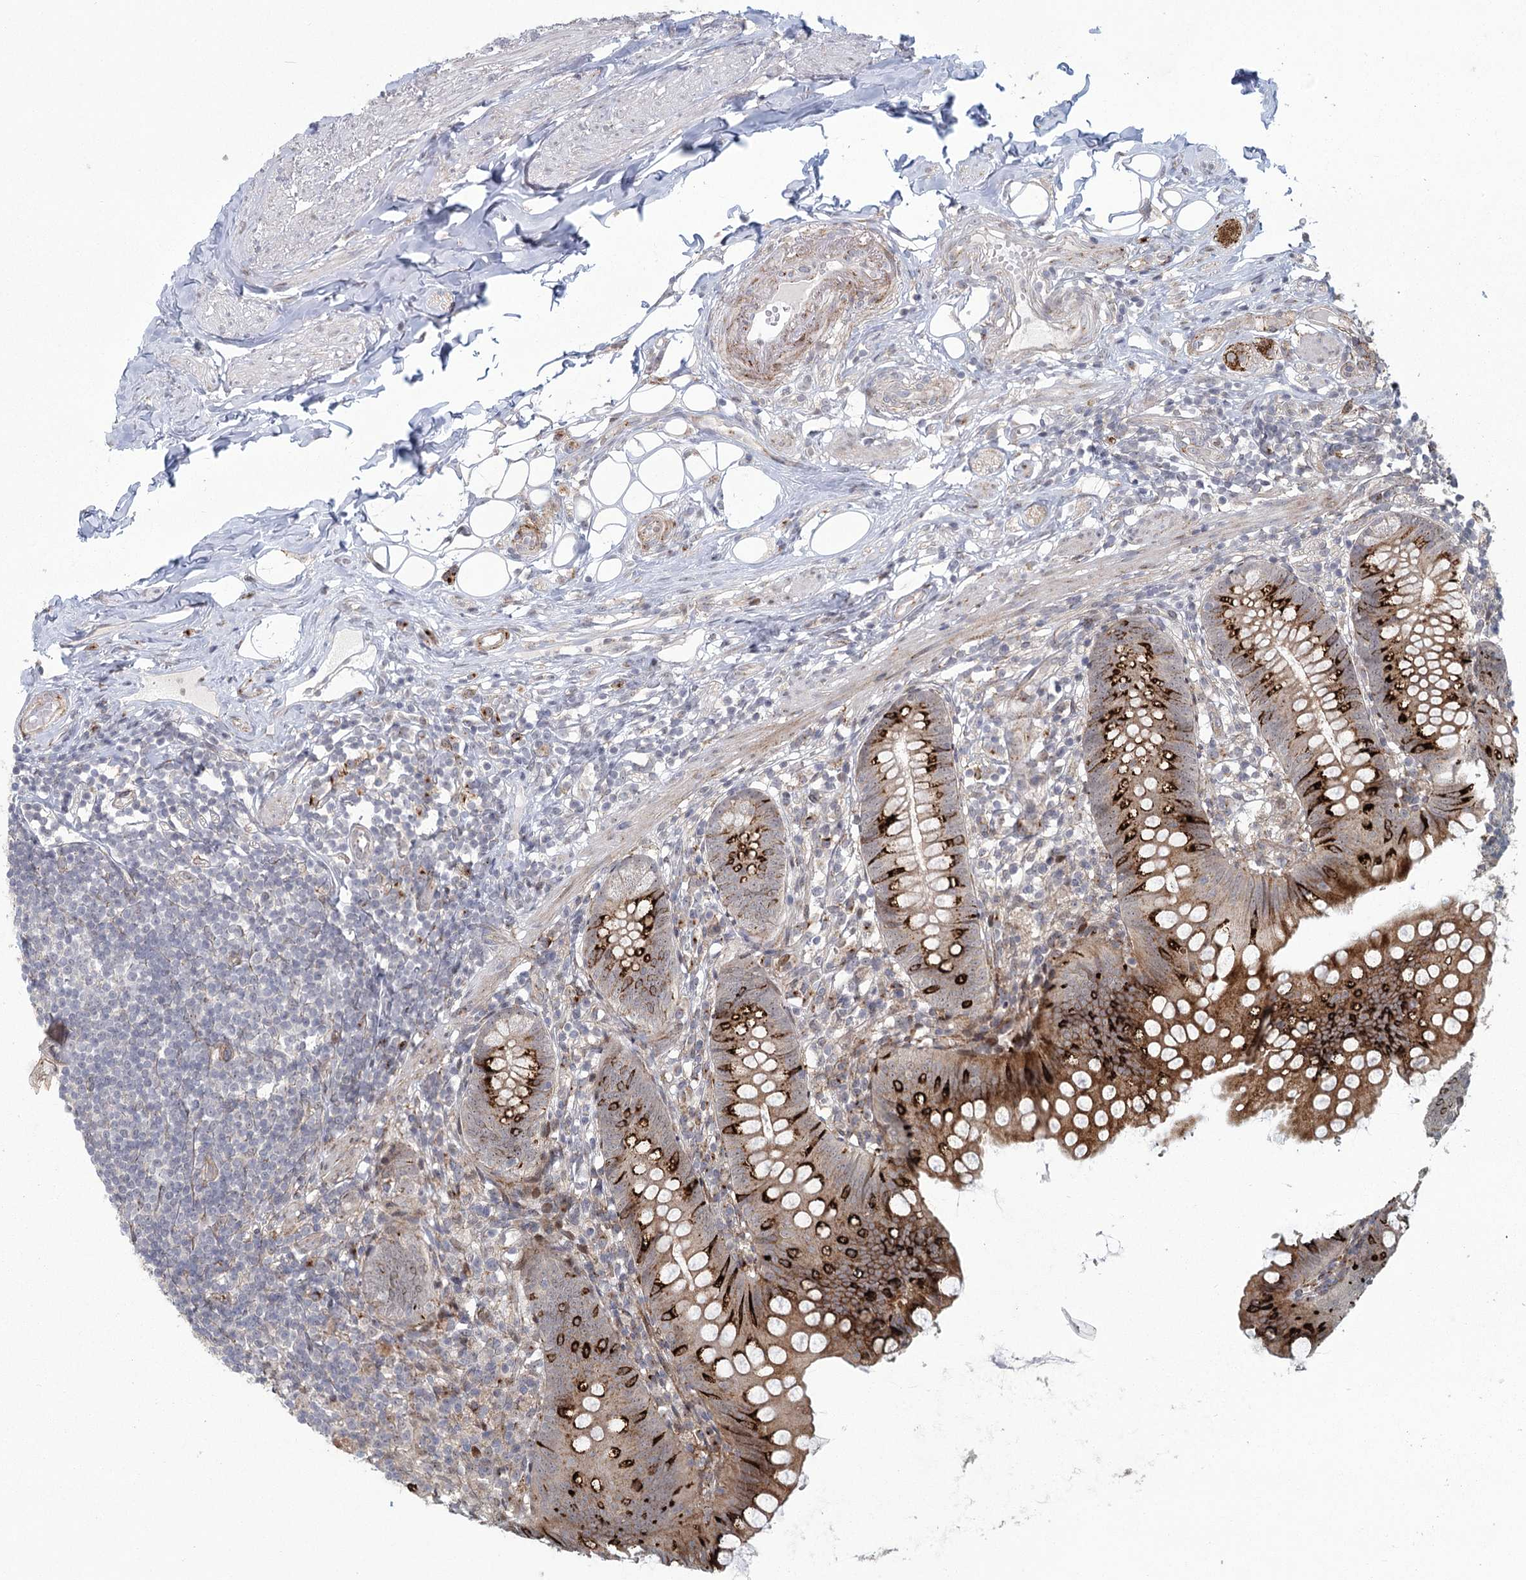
{"staining": {"intensity": "strong", "quantity": ">75%", "location": "cytoplasmic/membranous"}, "tissue": "appendix", "cell_type": "Glandular cells", "image_type": "normal", "snomed": [{"axis": "morphology", "description": "Normal tissue, NOS"}, {"axis": "topography", "description": "Appendix"}], "caption": "There is high levels of strong cytoplasmic/membranous expression in glandular cells of unremarkable appendix, as demonstrated by immunohistochemical staining (brown color).", "gene": "PARM1", "patient": {"sex": "female", "age": 62}}